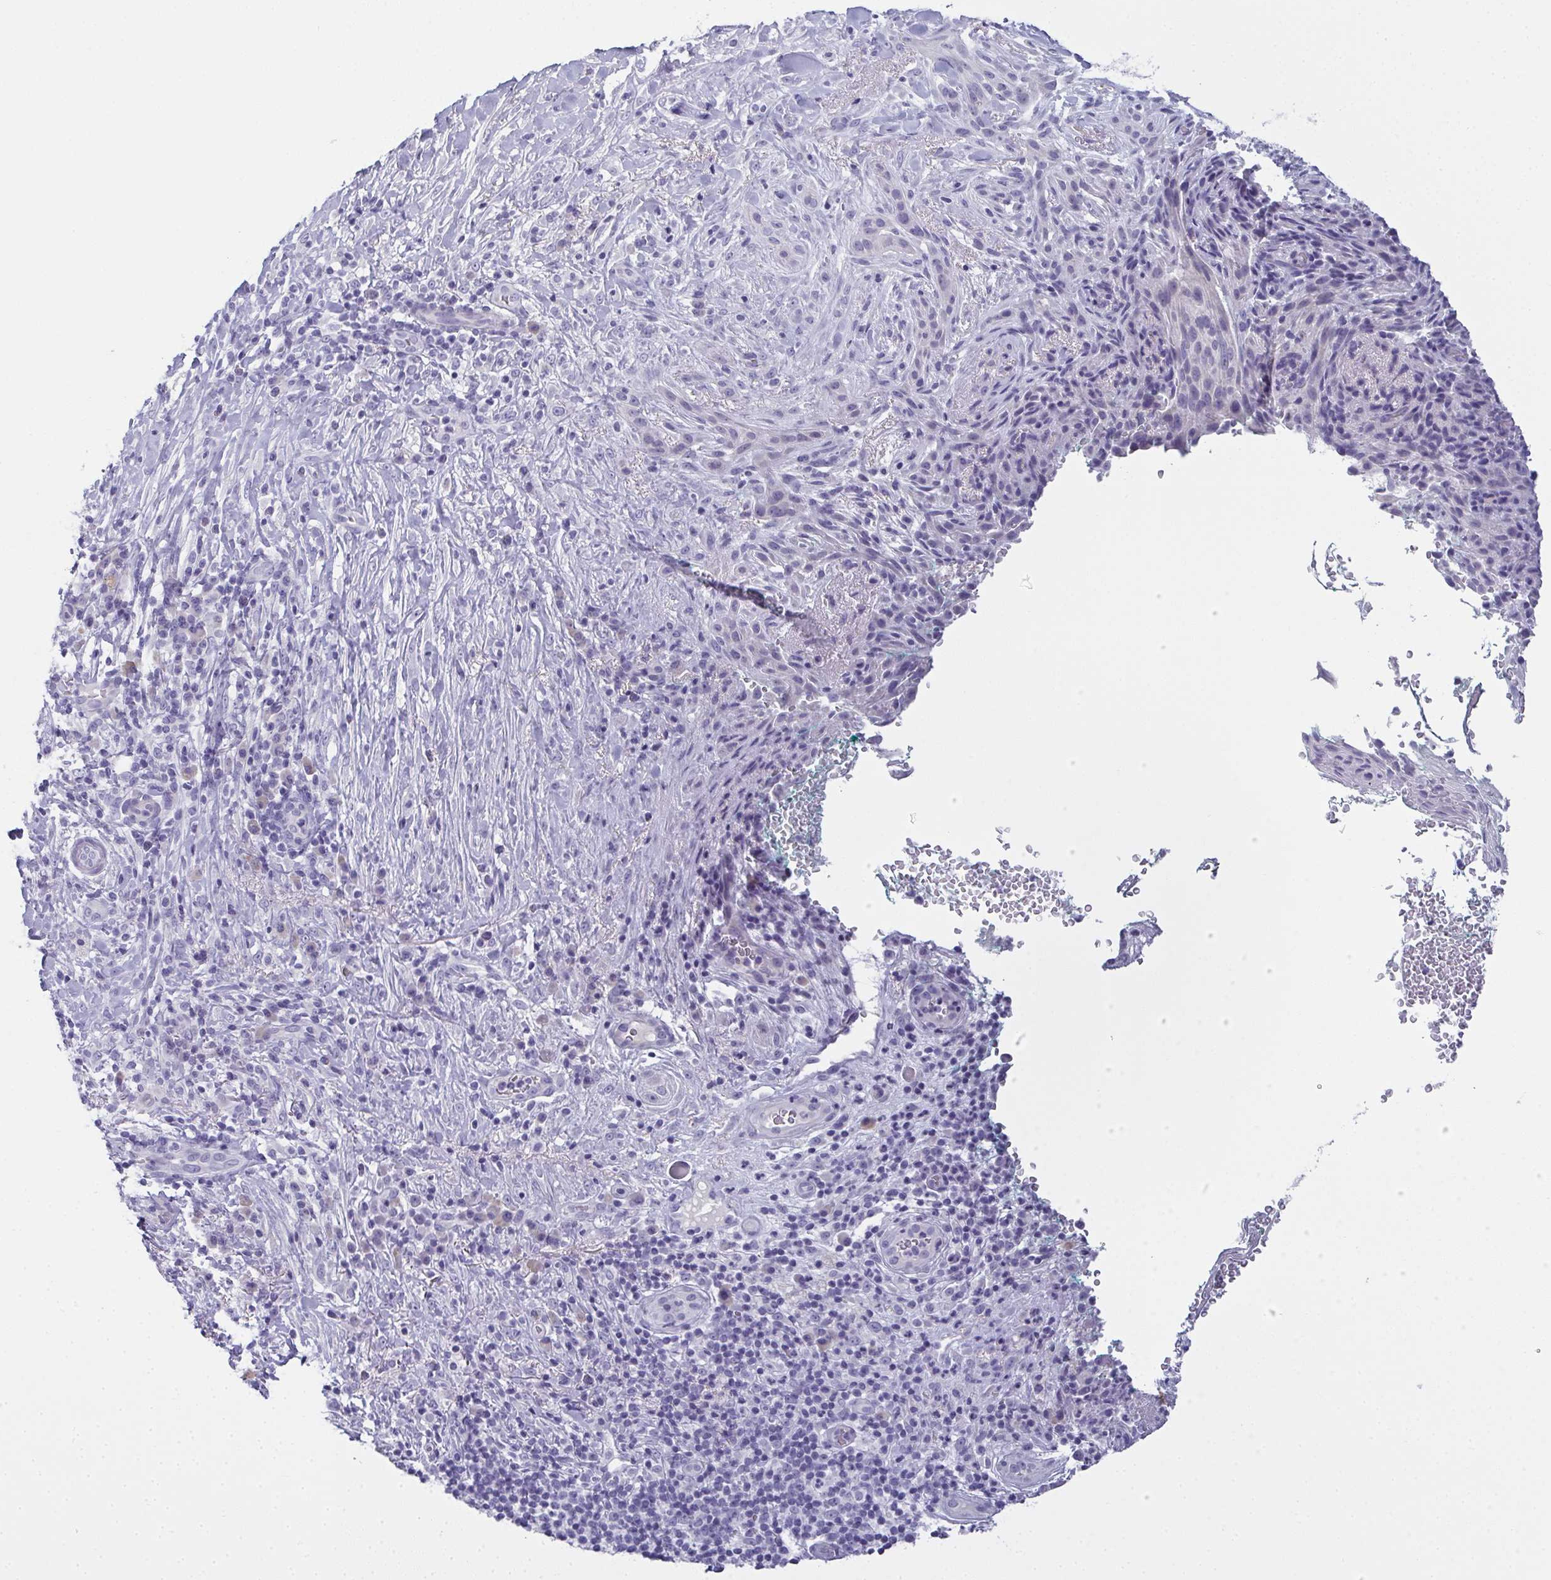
{"staining": {"intensity": "negative", "quantity": "none", "location": "none"}, "tissue": "skin cancer", "cell_type": "Tumor cells", "image_type": "cancer", "snomed": [{"axis": "morphology", "description": "Basal cell carcinoma"}, {"axis": "topography", "description": "Skin"}], "caption": "Immunohistochemistry (IHC) image of neoplastic tissue: skin cancer stained with DAB (3,3'-diaminobenzidine) reveals no significant protein expression in tumor cells.", "gene": "SLC36A2", "patient": {"sex": "male", "age": 63}}